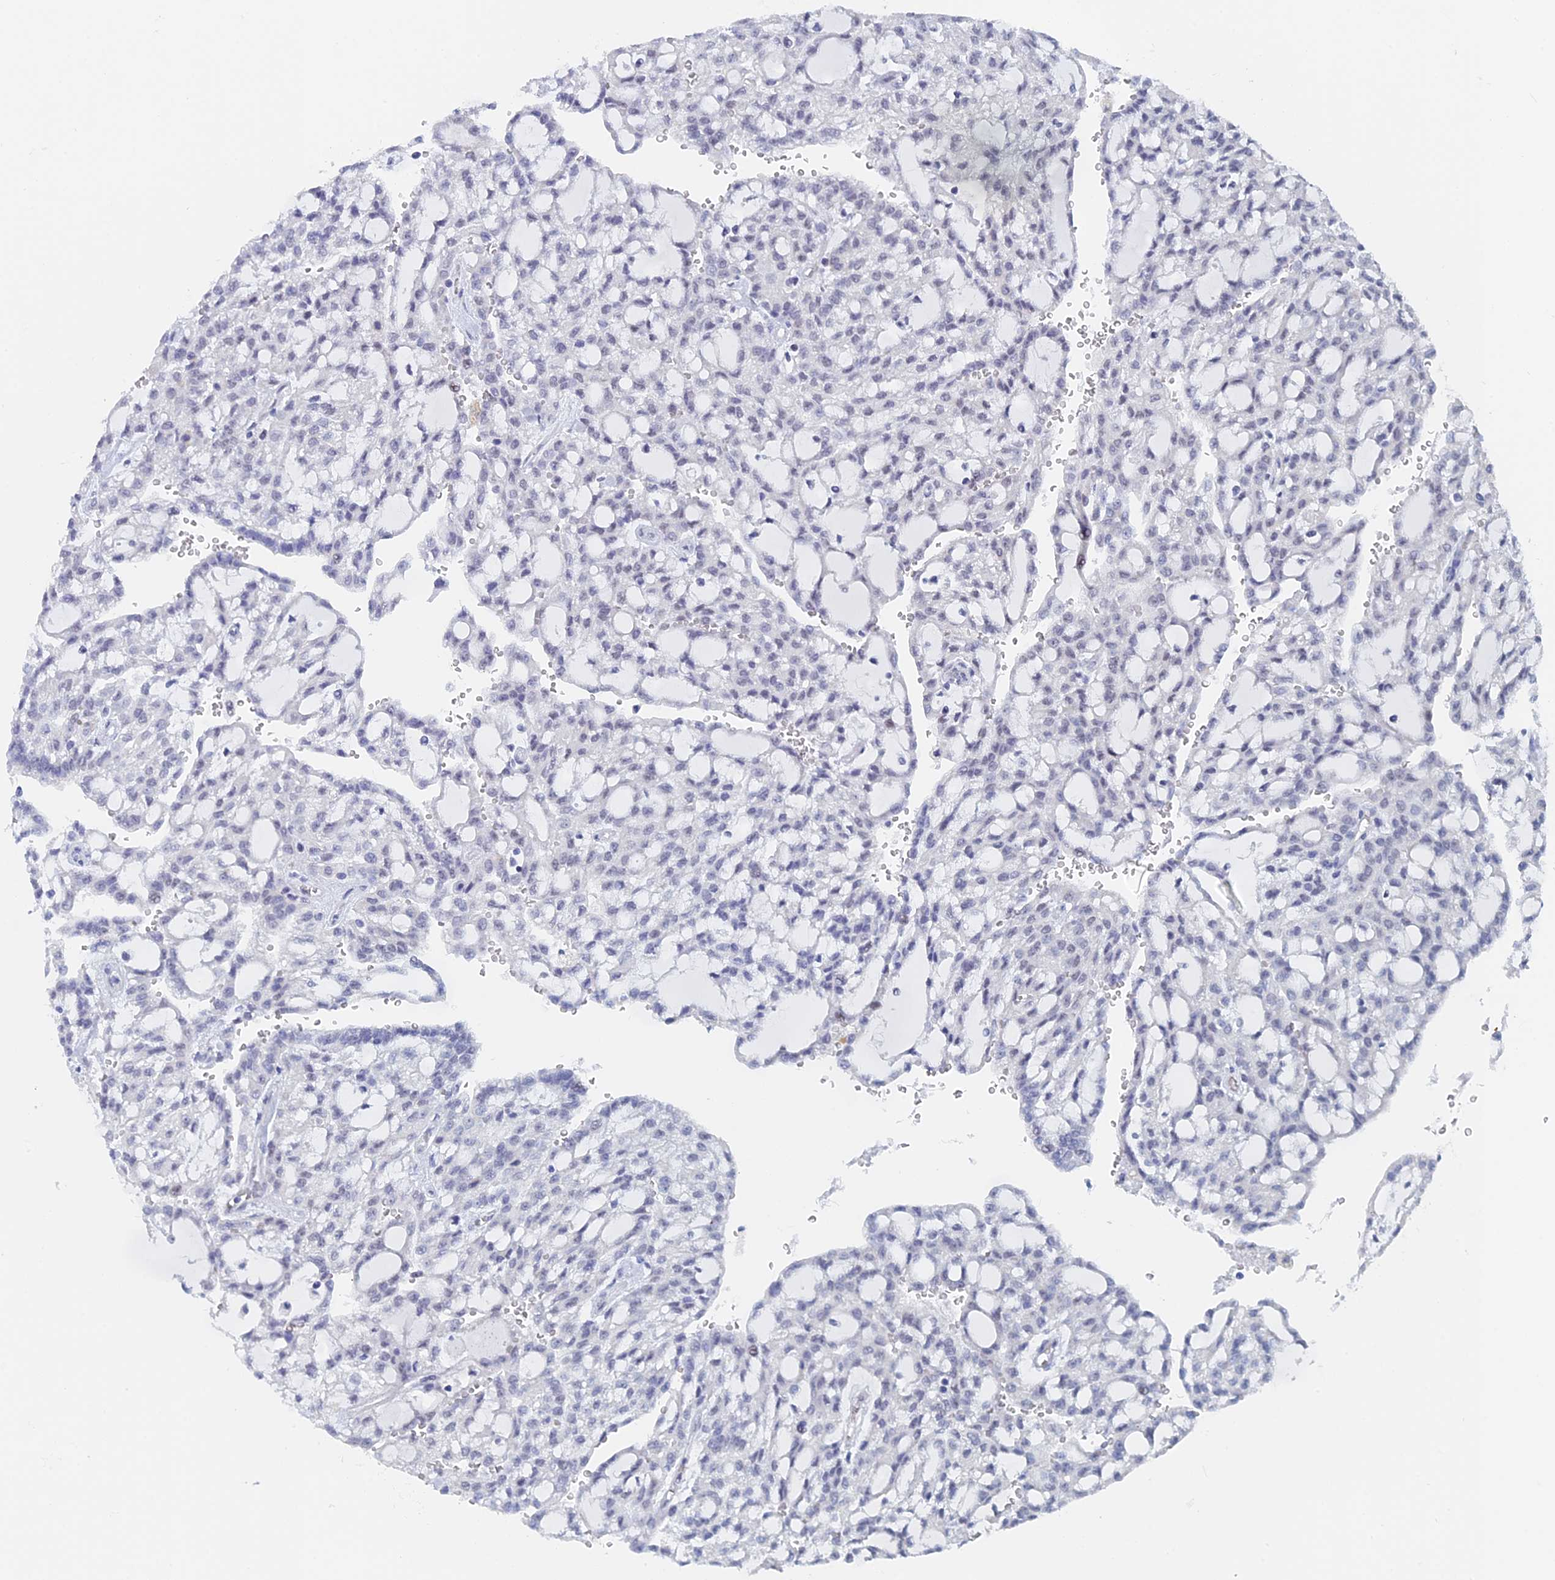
{"staining": {"intensity": "negative", "quantity": "none", "location": "none"}, "tissue": "renal cancer", "cell_type": "Tumor cells", "image_type": "cancer", "snomed": [{"axis": "morphology", "description": "Adenocarcinoma, NOS"}, {"axis": "topography", "description": "Kidney"}], "caption": "Tumor cells show no significant expression in adenocarcinoma (renal).", "gene": "GMNC", "patient": {"sex": "male", "age": 63}}